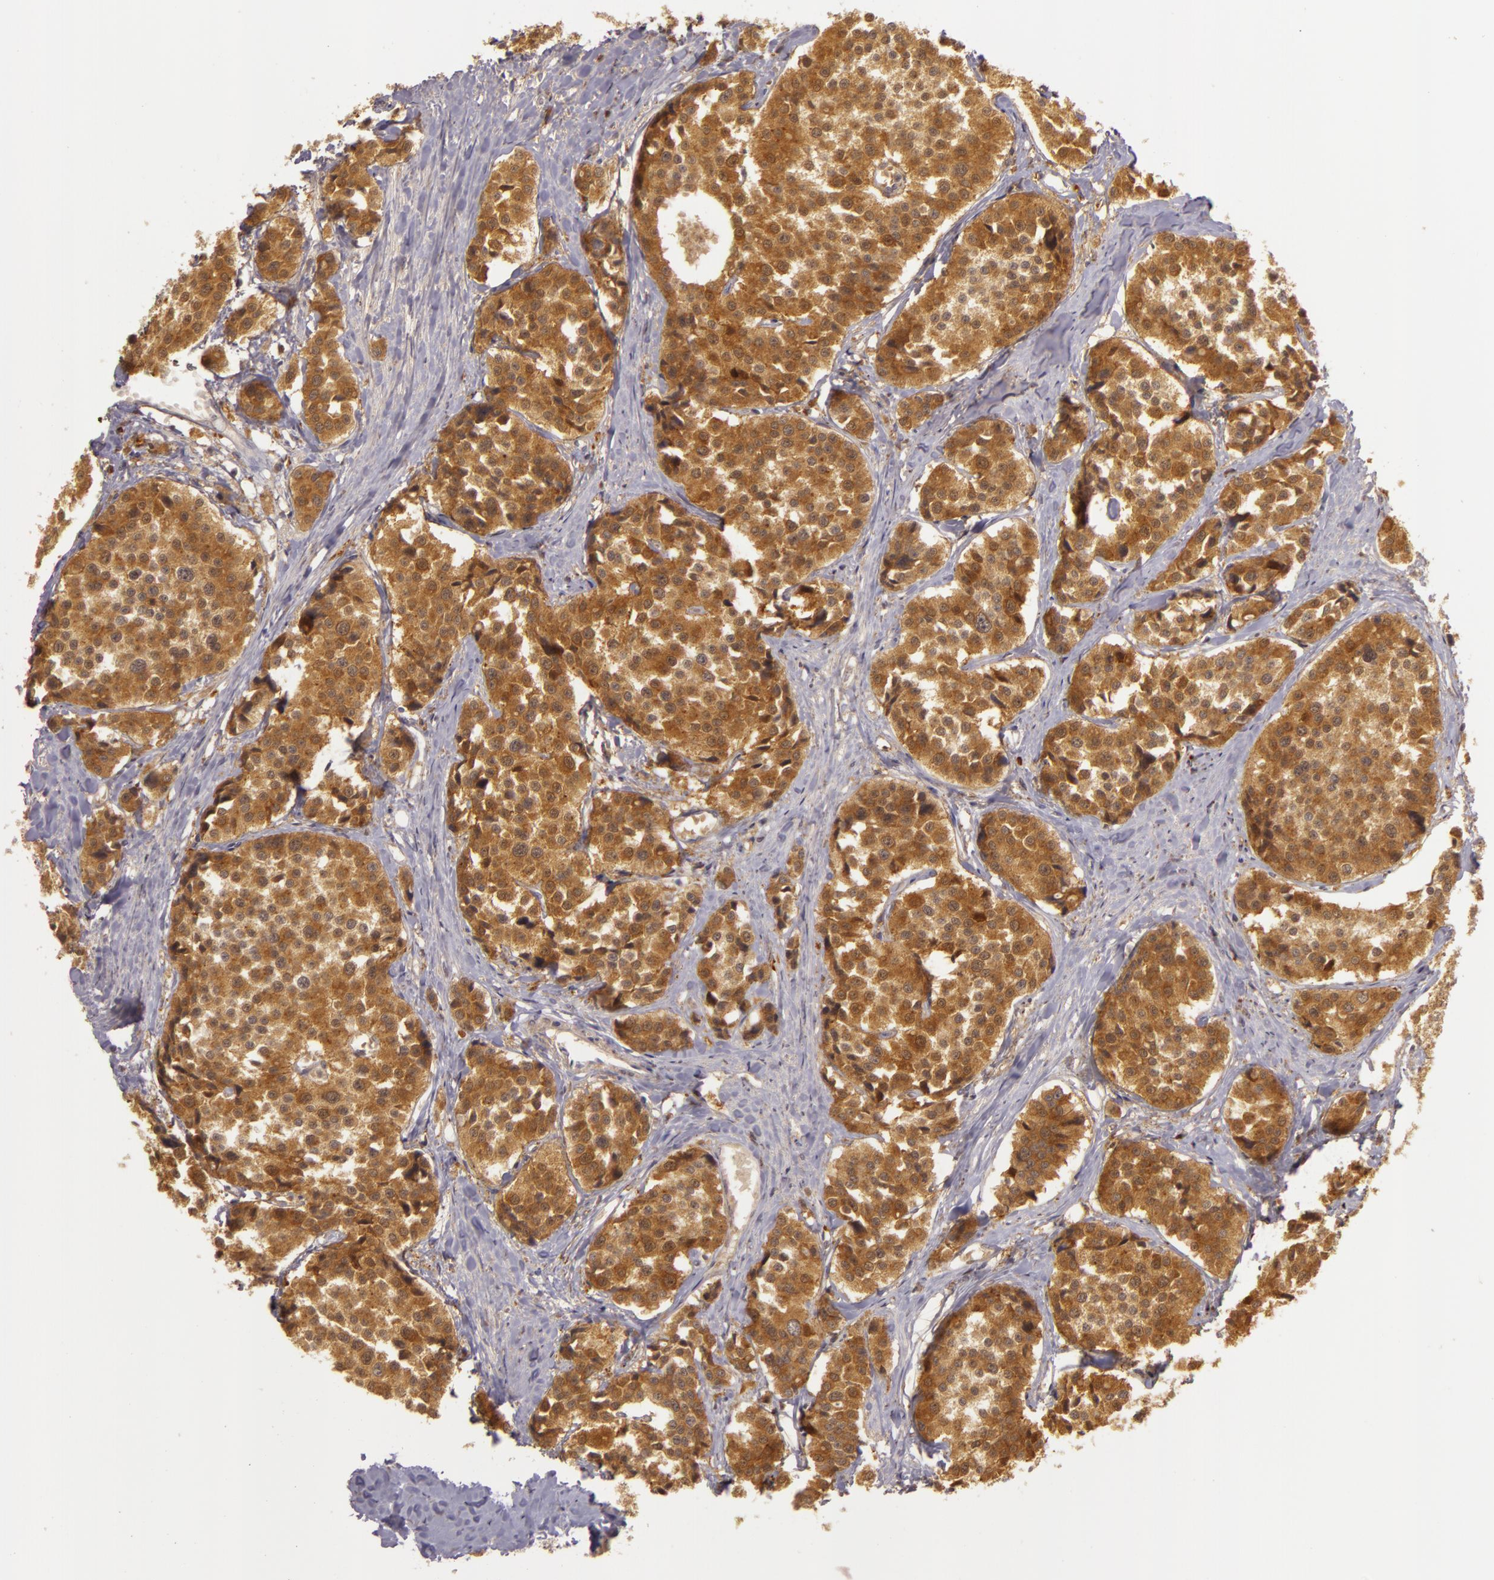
{"staining": {"intensity": "moderate", "quantity": ">75%", "location": "cytoplasmic/membranous"}, "tissue": "carcinoid", "cell_type": "Tumor cells", "image_type": "cancer", "snomed": [{"axis": "morphology", "description": "Carcinoid, malignant, NOS"}, {"axis": "topography", "description": "Small intestine"}], "caption": "This histopathology image reveals immunohistochemistry (IHC) staining of malignant carcinoid, with medium moderate cytoplasmic/membranous expression in approximately >75% of tumor cells.", "gene": "PPP1R3F", "patient": {"sex": "male", "age": 60}}